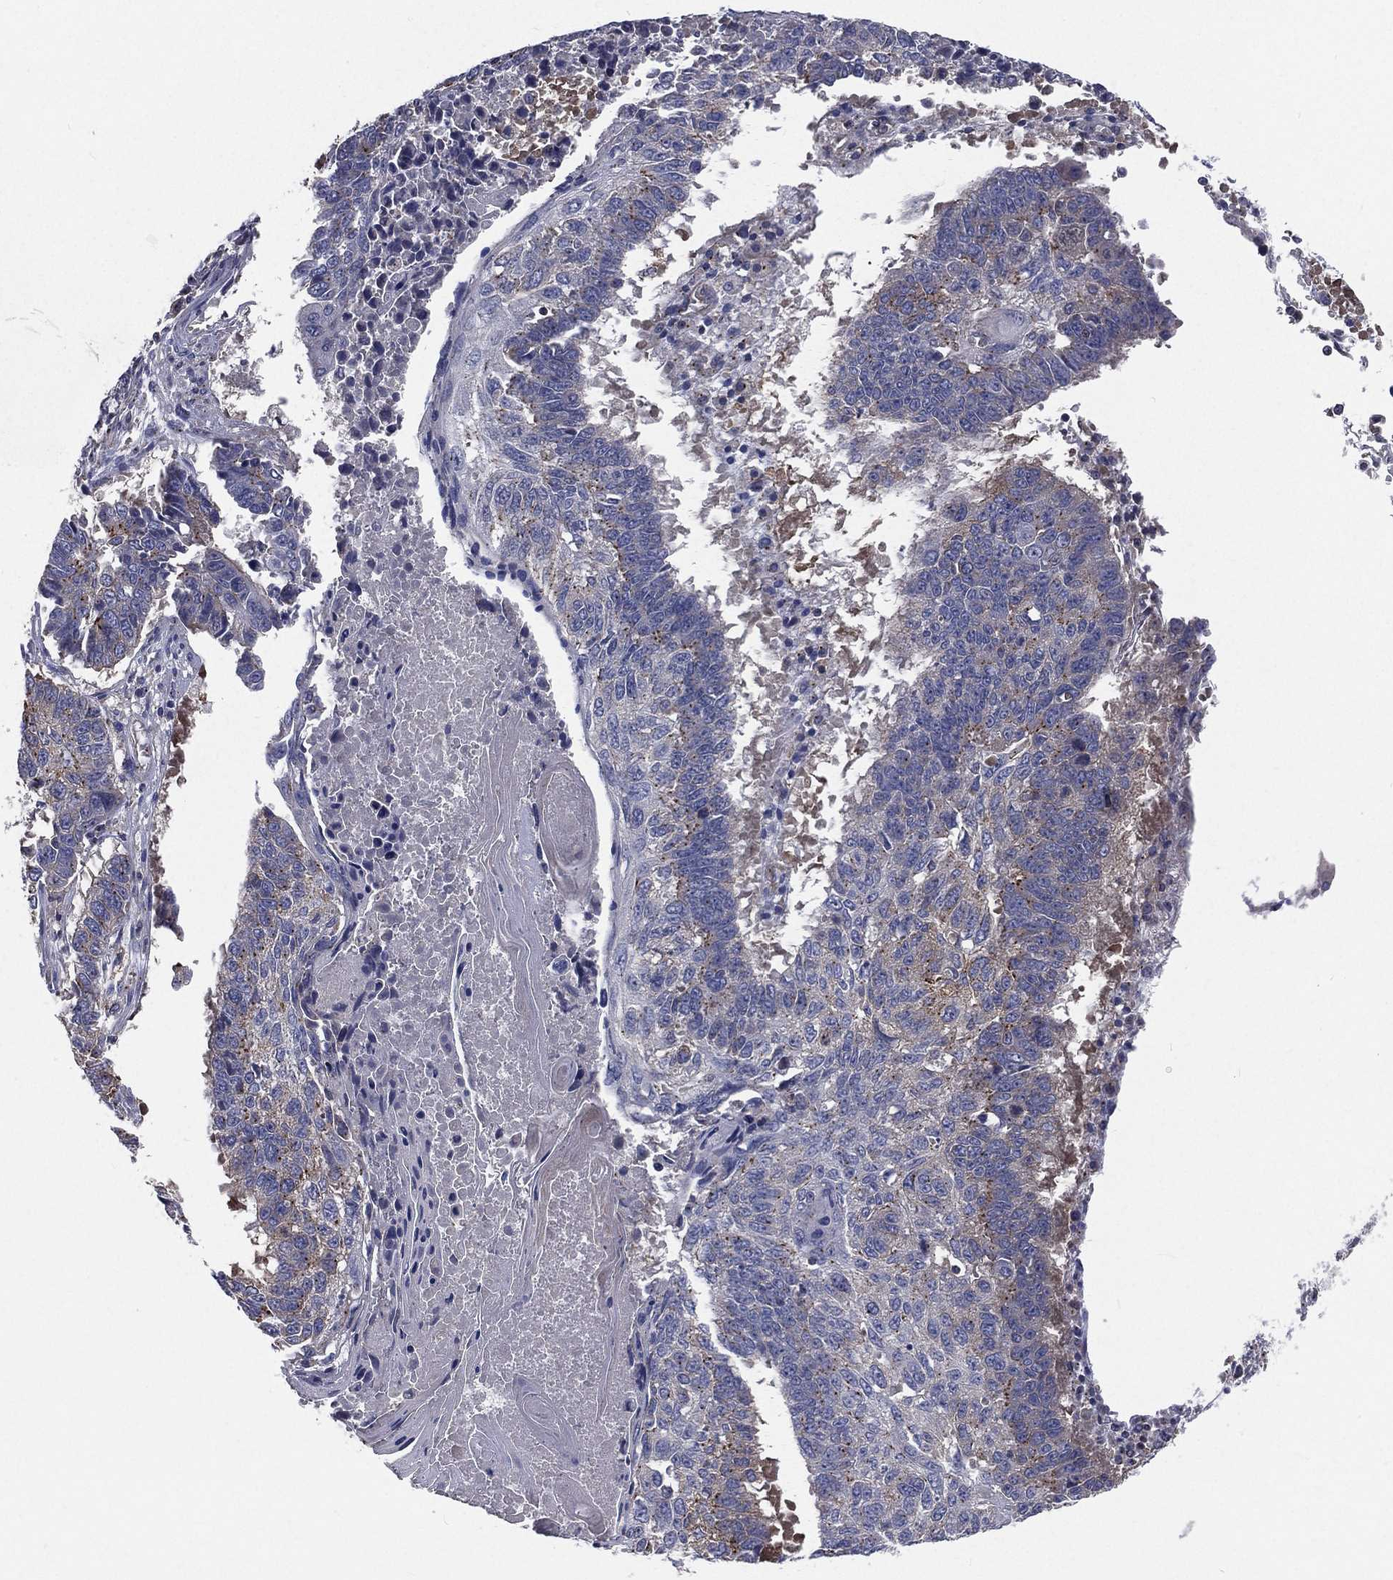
{"staining": {"intensity": "moderate", "quantity": "<25%", "location": "cytoplasmic/membranous"}, "tissue": "lung cancer", "cell_type": "Tumor cells", "image_type": "cancer", "snomed": [{"axis": "morphology", "description": "Squamous cell carcinoma, NOS"}, {"axis": "topography", "description": "Lung"}], "caption": "Human lung squamous cell carcinoma stained with a brown dye exhibits moderate cytoplasmic/membranous positive positivity in approximately <25% of tumor cells.", "gene": "CROCC", "patient": {"sex": "male", "age": 73}}